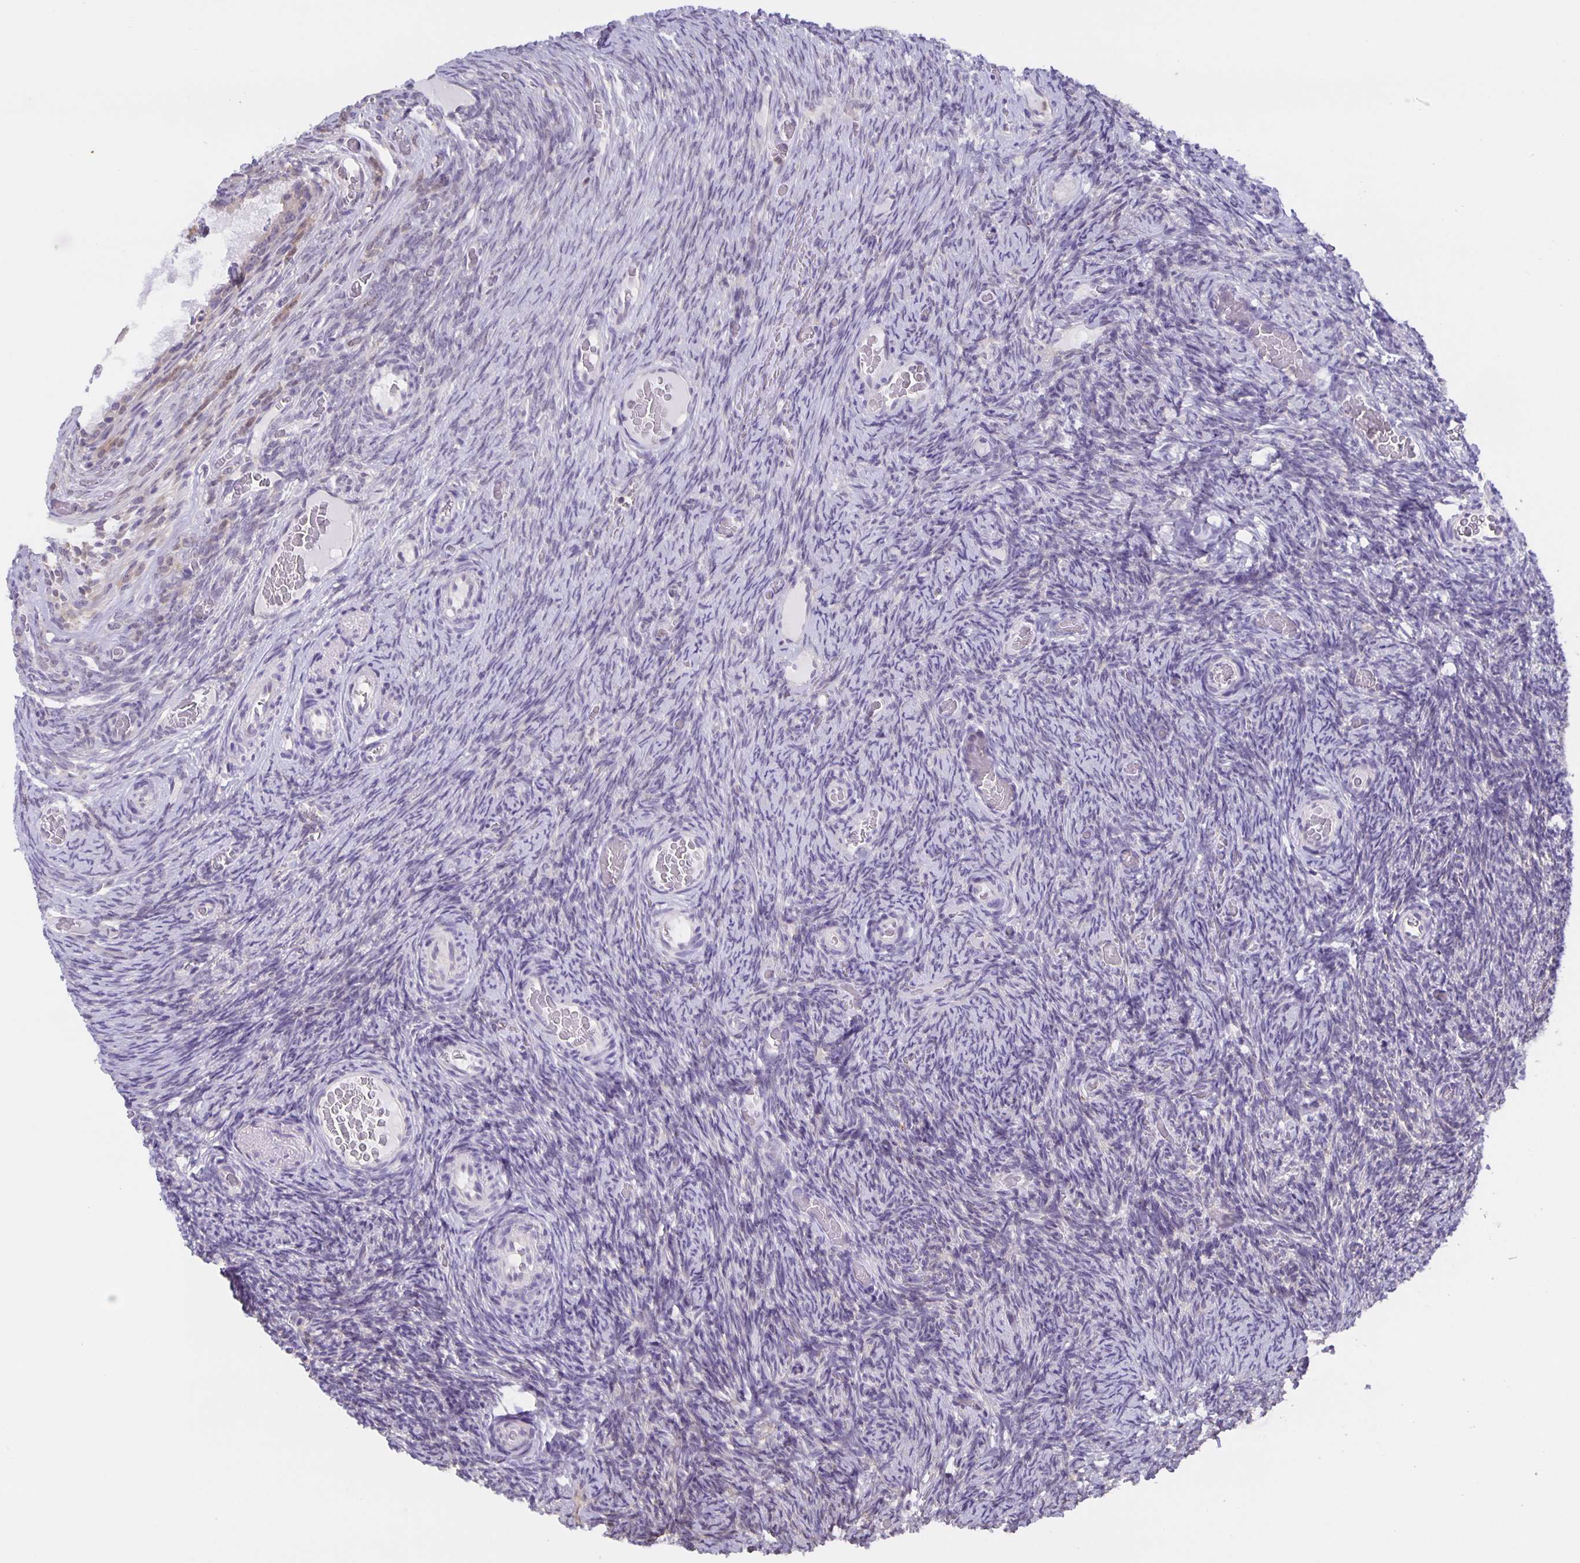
{"staining": {"intensity": "negative", "quantity": "none", "location": "none"}, "tissue": "ovary", "cell_type": "Ovarian stroma cells", "image_type": "normal", "snomed": [{"axis": "morphology", "description": "Normal tissue, NOS"}, {"axis": "topography", "description": "Ovary"}], "caption": "This is a image of IHC staining of normal ovary, which shows no positivity in ovarian stroma cells.", "gene": "MARCHF6", "patient": {"sex": "female", "age": 34}}